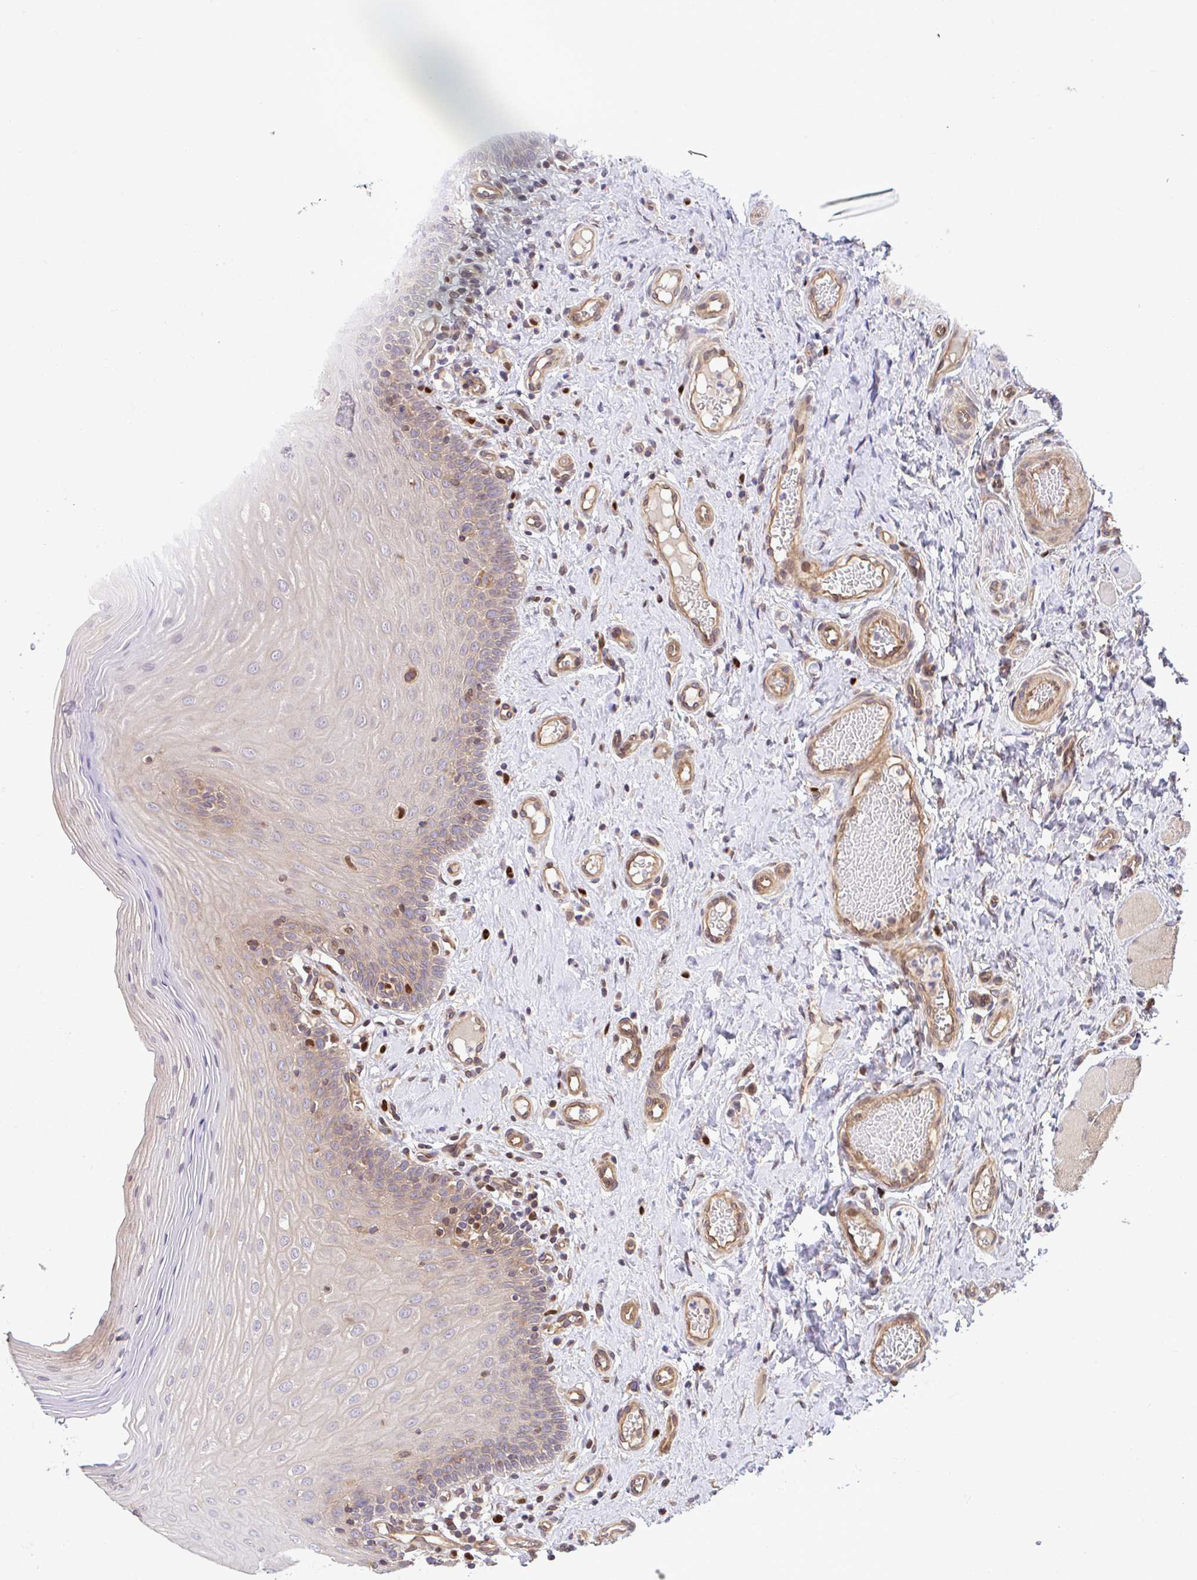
{"staining": {"intensity": "negative", "quantity": "none", "location": "none"}, "tissue": "oral mucosa", "cell_type": "Squamous epithelial cells", "image_type": "normal", "snomed": [{"axis": "morphology", "description": "Normal tissue, NOS"}, {"axis": "topography", "description": "Oral tissue"}, {"axis": "topography", "description": "Tounge, NOS"}], "caption": "Protein analysis of unremarkable oral mucosa demonstrates no significant staining in squamous epithelial cells. (DAB (3,3'-diaminobenzidine) IHC, high magnification).", "gene": "ZBED3", "patient": {"sex": "female", "age": 58}}